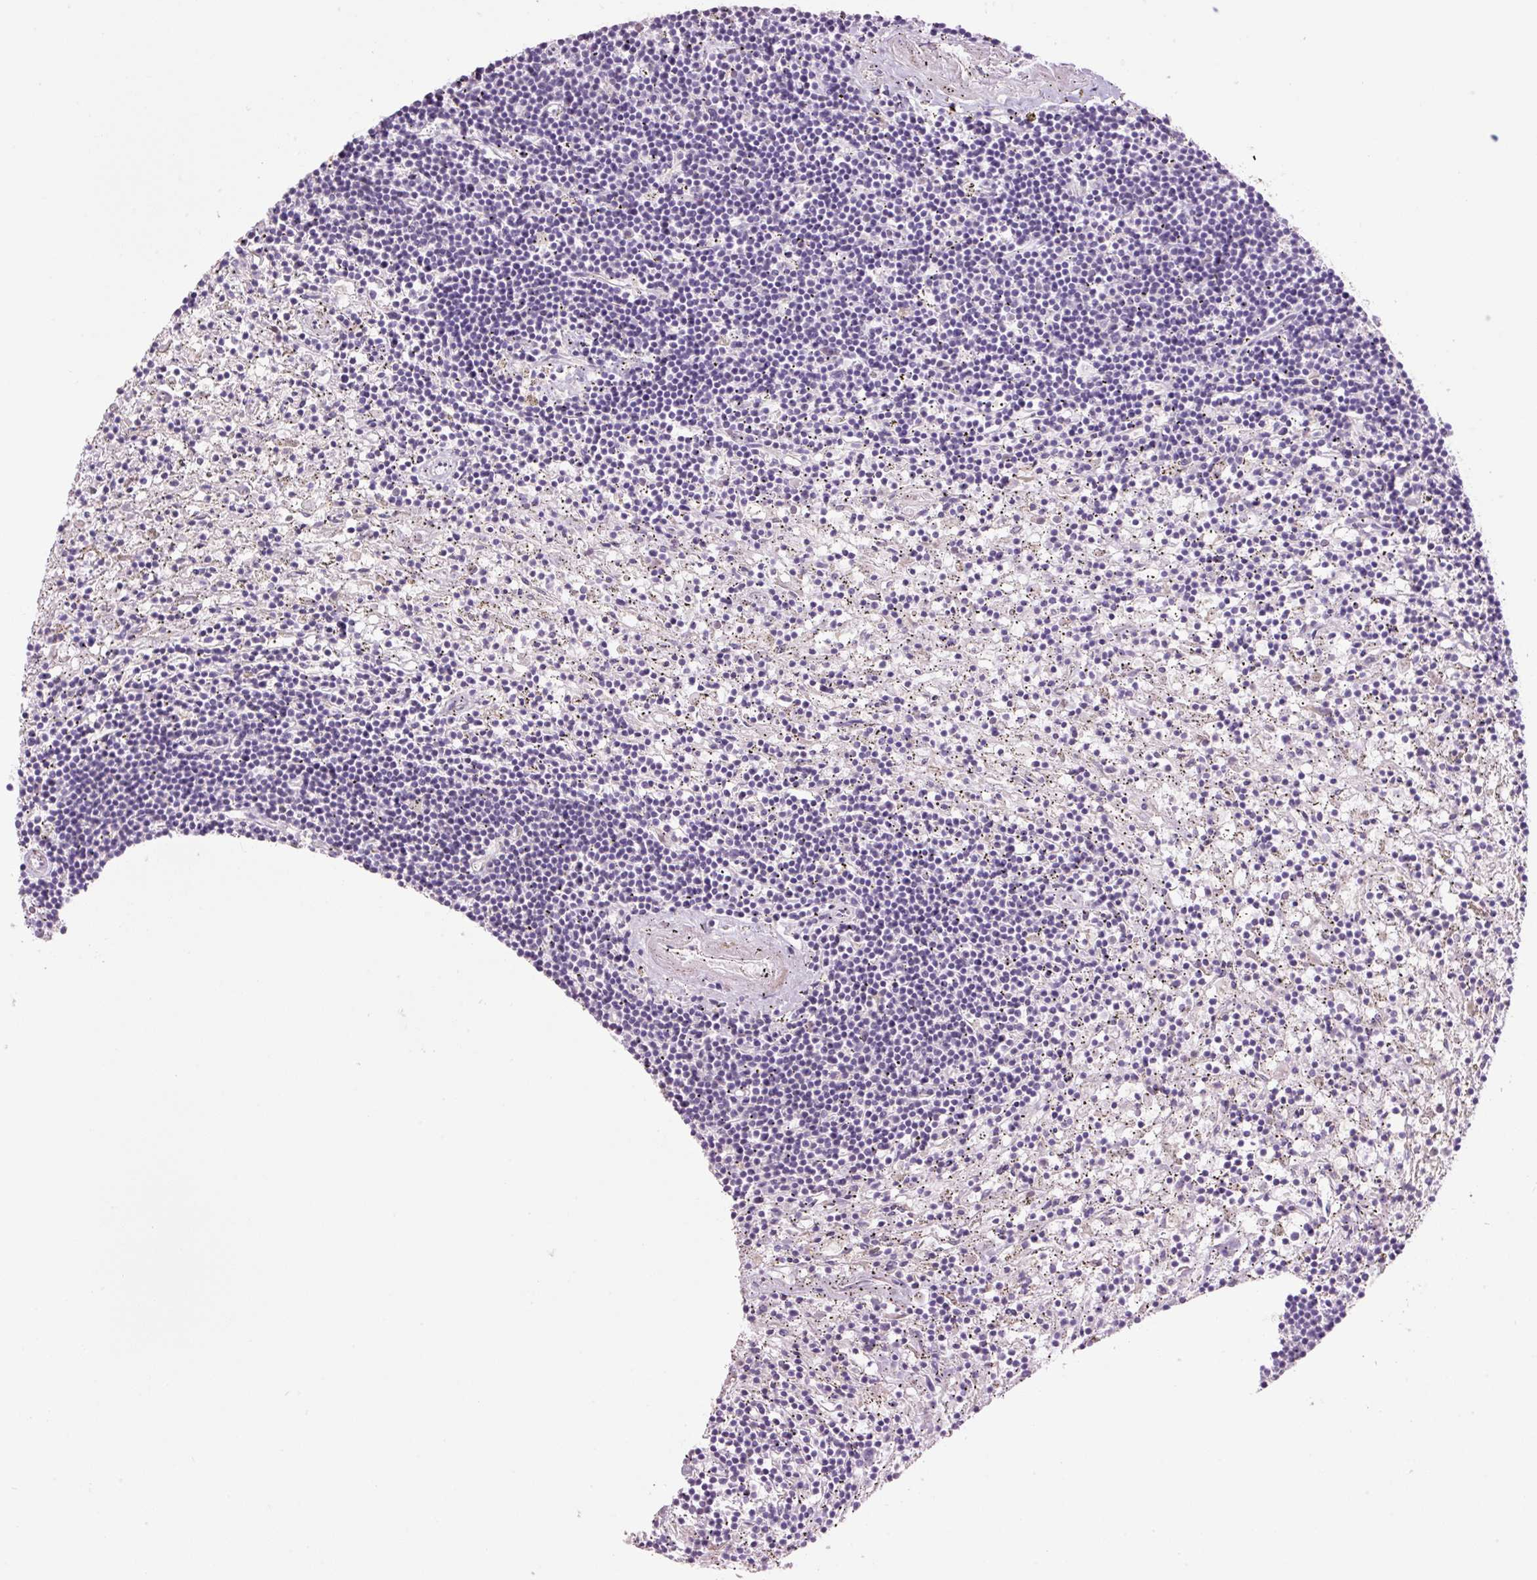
{"staining": {"intensity": "negative", "quantity": "none", "location": "none"}, "tissue": "lymphoma", "cell_type": "Tumor cells", "image_type": "cancer", "snomed": [{"axis": "morphology", "description": "Malignant lymphoma, non-Hodgkin's type, Low grade"}, {"axis": "topography", "description": "Spleen"}], "caption": "IHC of malignant lymphoma, non-Hodgkin's type (low-grade) displays no expression in tumor cells. Brightfield microscopy of immunohistochemistry stained with DAB (3,3'-diaminobenzidine) (brown) and hematoxylin (blue), captured at high magnification.", "gene": "HAX1", "patient": {"sex": "male", "age": 76}}